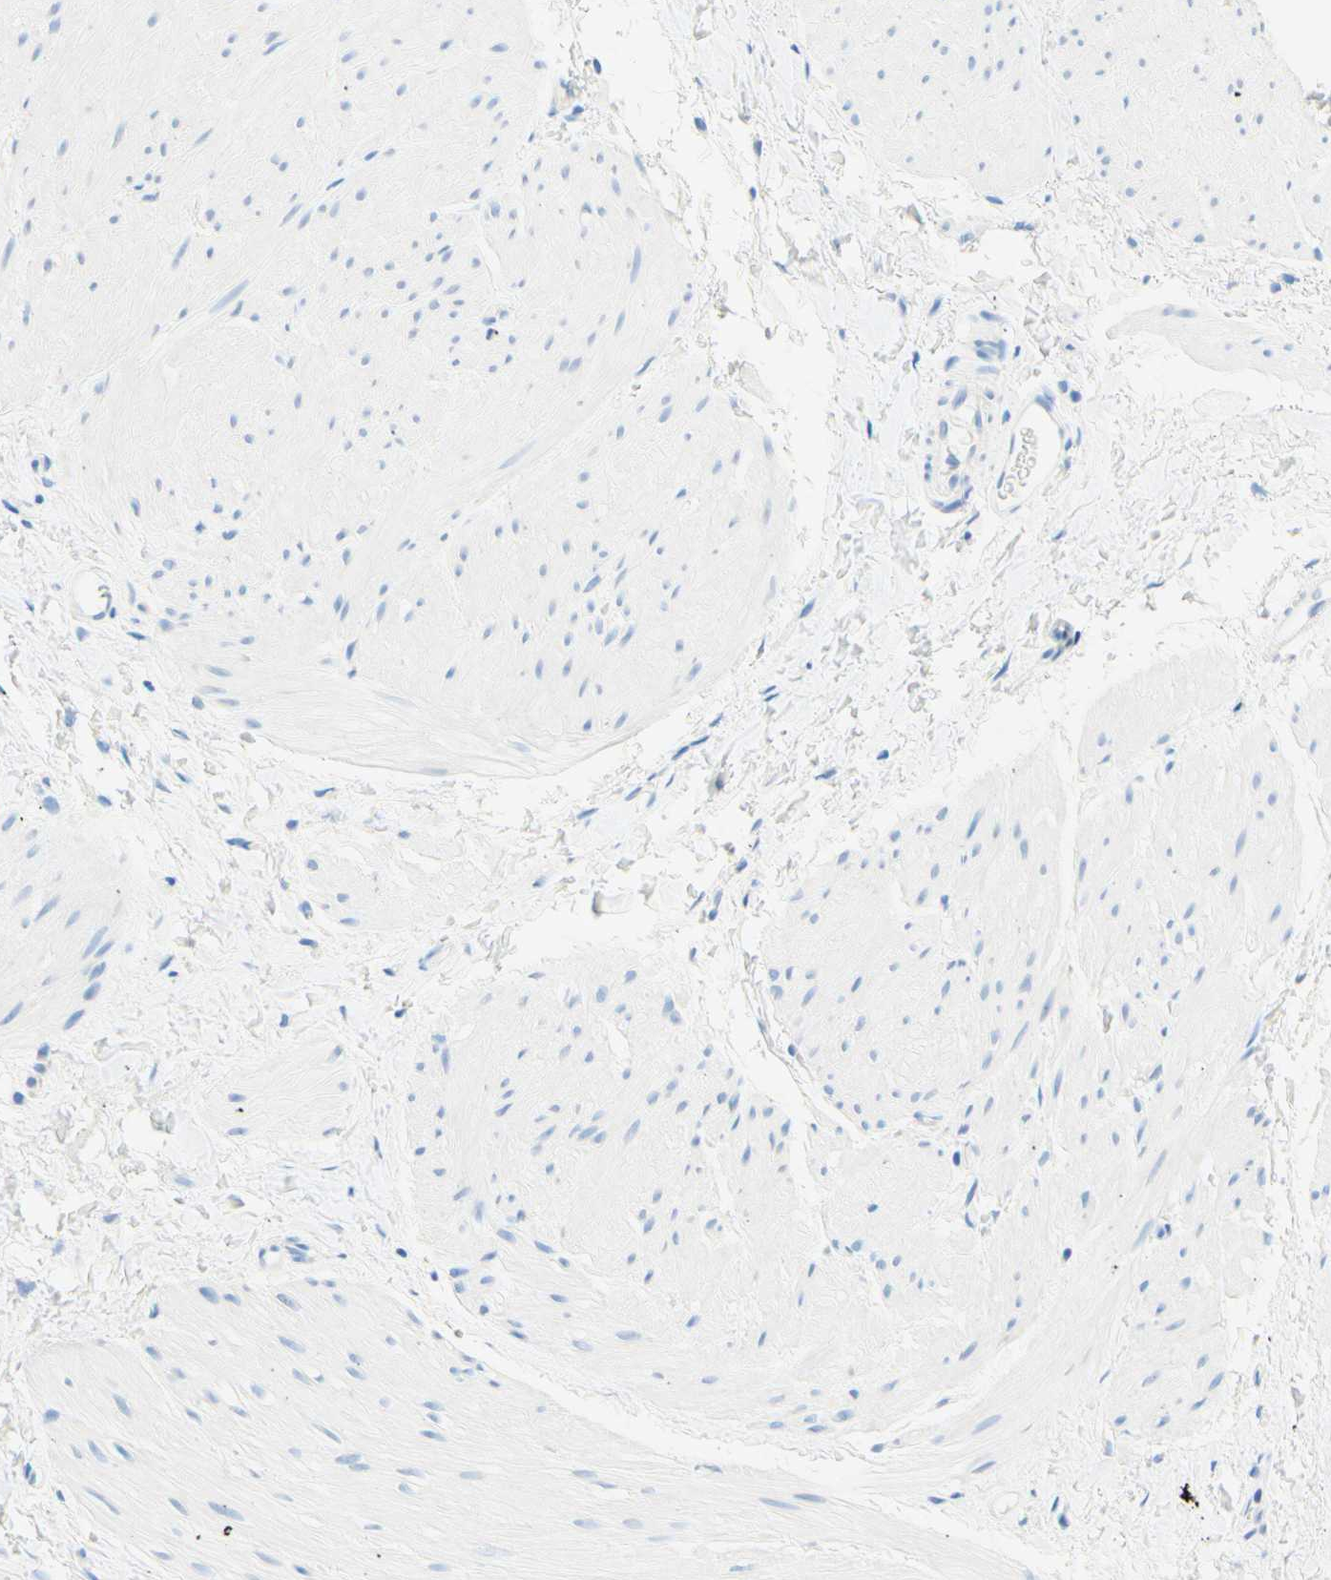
{"staining": {"intensity": "negative", "quantity": "none", "location": "none"}, "tissue": "smooth muscle", "cell_type": "Smooth muscle cells", "image_type": "normal", "snomed": [{"axis": "morphology", "description": "Normal tissue, NOS"}, {"axis": "topography", "description": "Smooth muscle"}], "caption": "This is an immunohistochemistry image of benign smooth muscle. There is no positivity in smooth muscle cells.", "gene": "SLC46A1", "patient": {"sex": "male", "age": 16}}